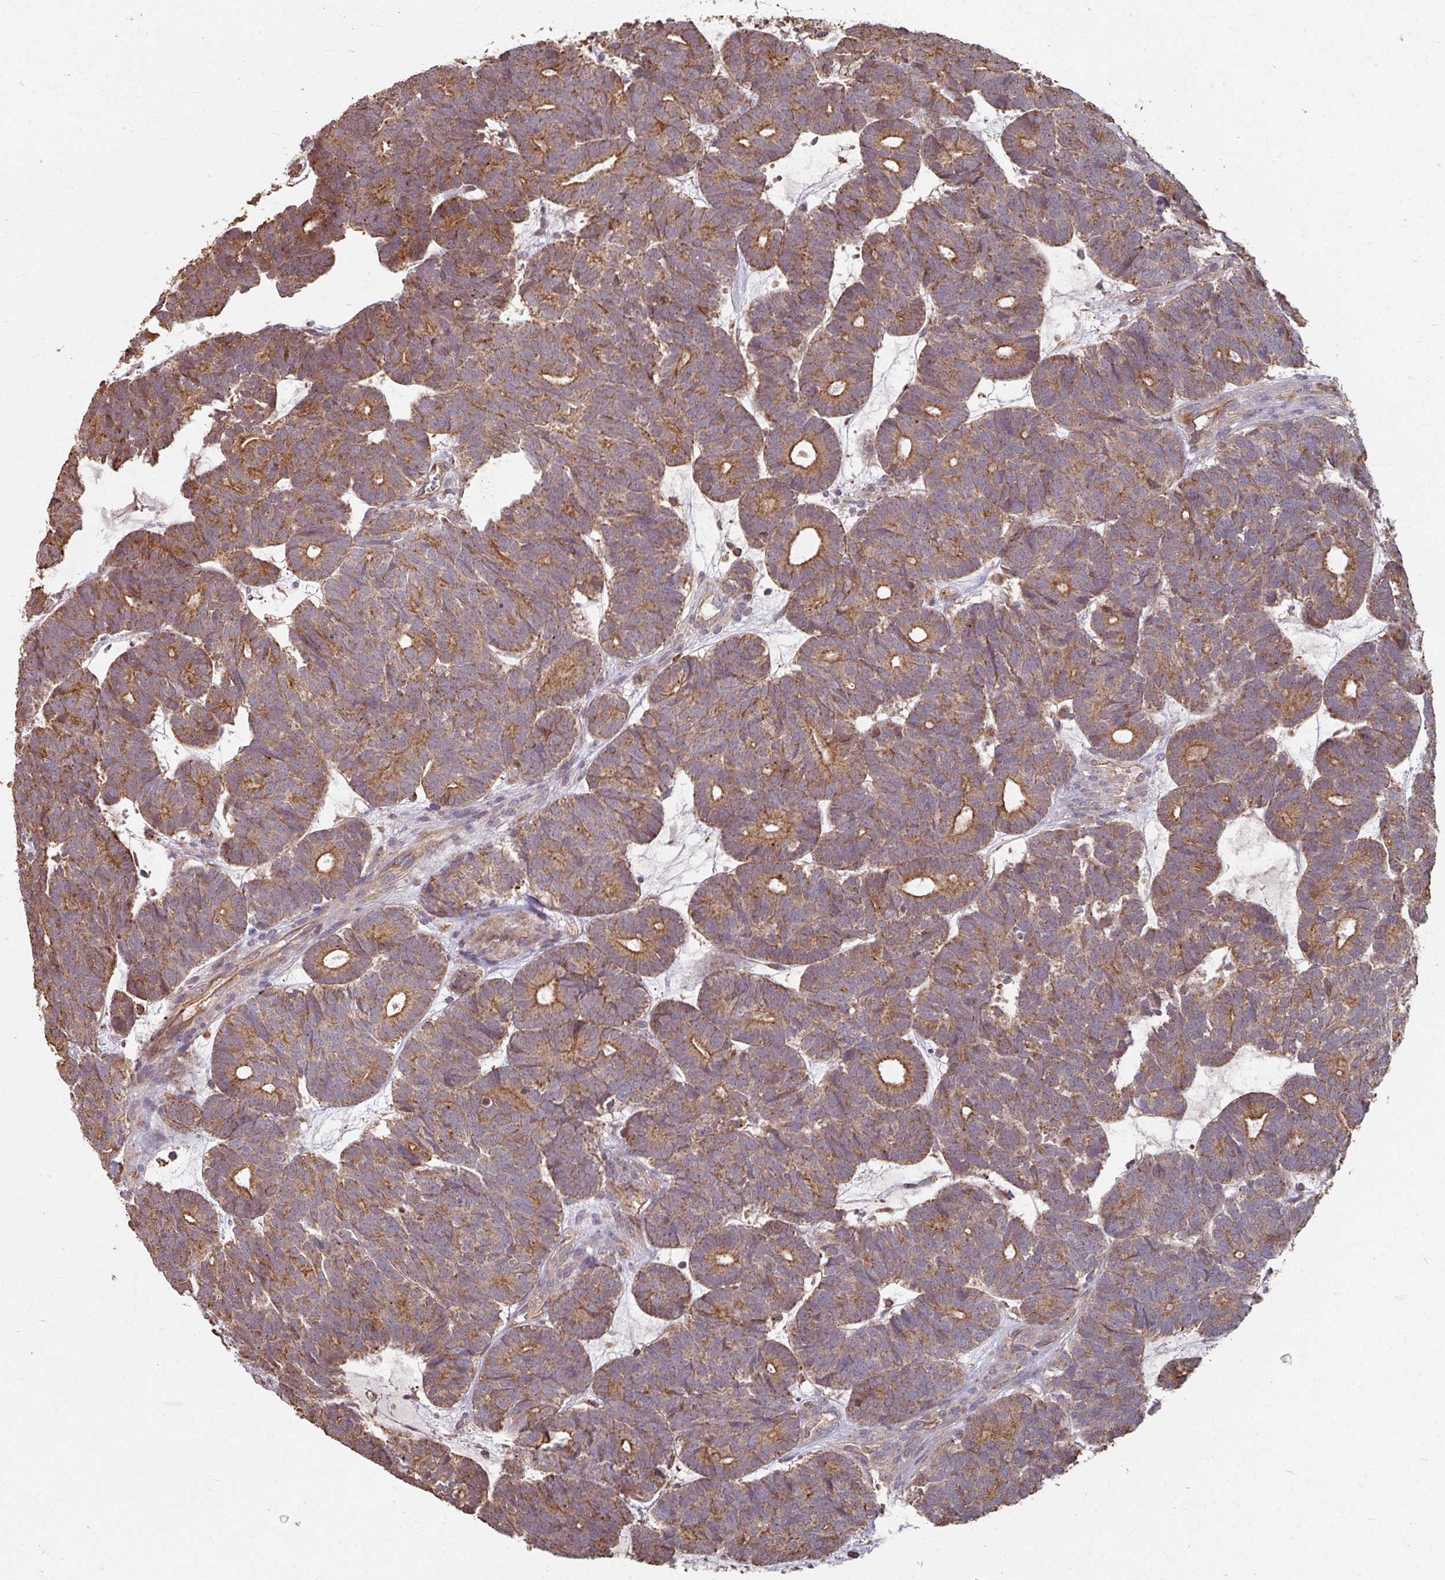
{"staining": {"intensity": "moderate", "quantity": ">75%", "location": "cytoplasmic/membranous"}, "tissue": "head and neck cancer", "cell_type": "Tumor cells", "image_type": "cancer", "snomed": [{"axis": "morphology", "description": "Adenocarcinoma, NOS"}, {"axis": "topography", "description": "Head-Neck"}], "caption": "This is an image of IHC staining of head and neck adenocarcinoma, which shows moderate expression in the cytoplasmic/membranous of tumor cells.", "gene": "CCDC68", "patient": {"sex": "female", "age": 81}}